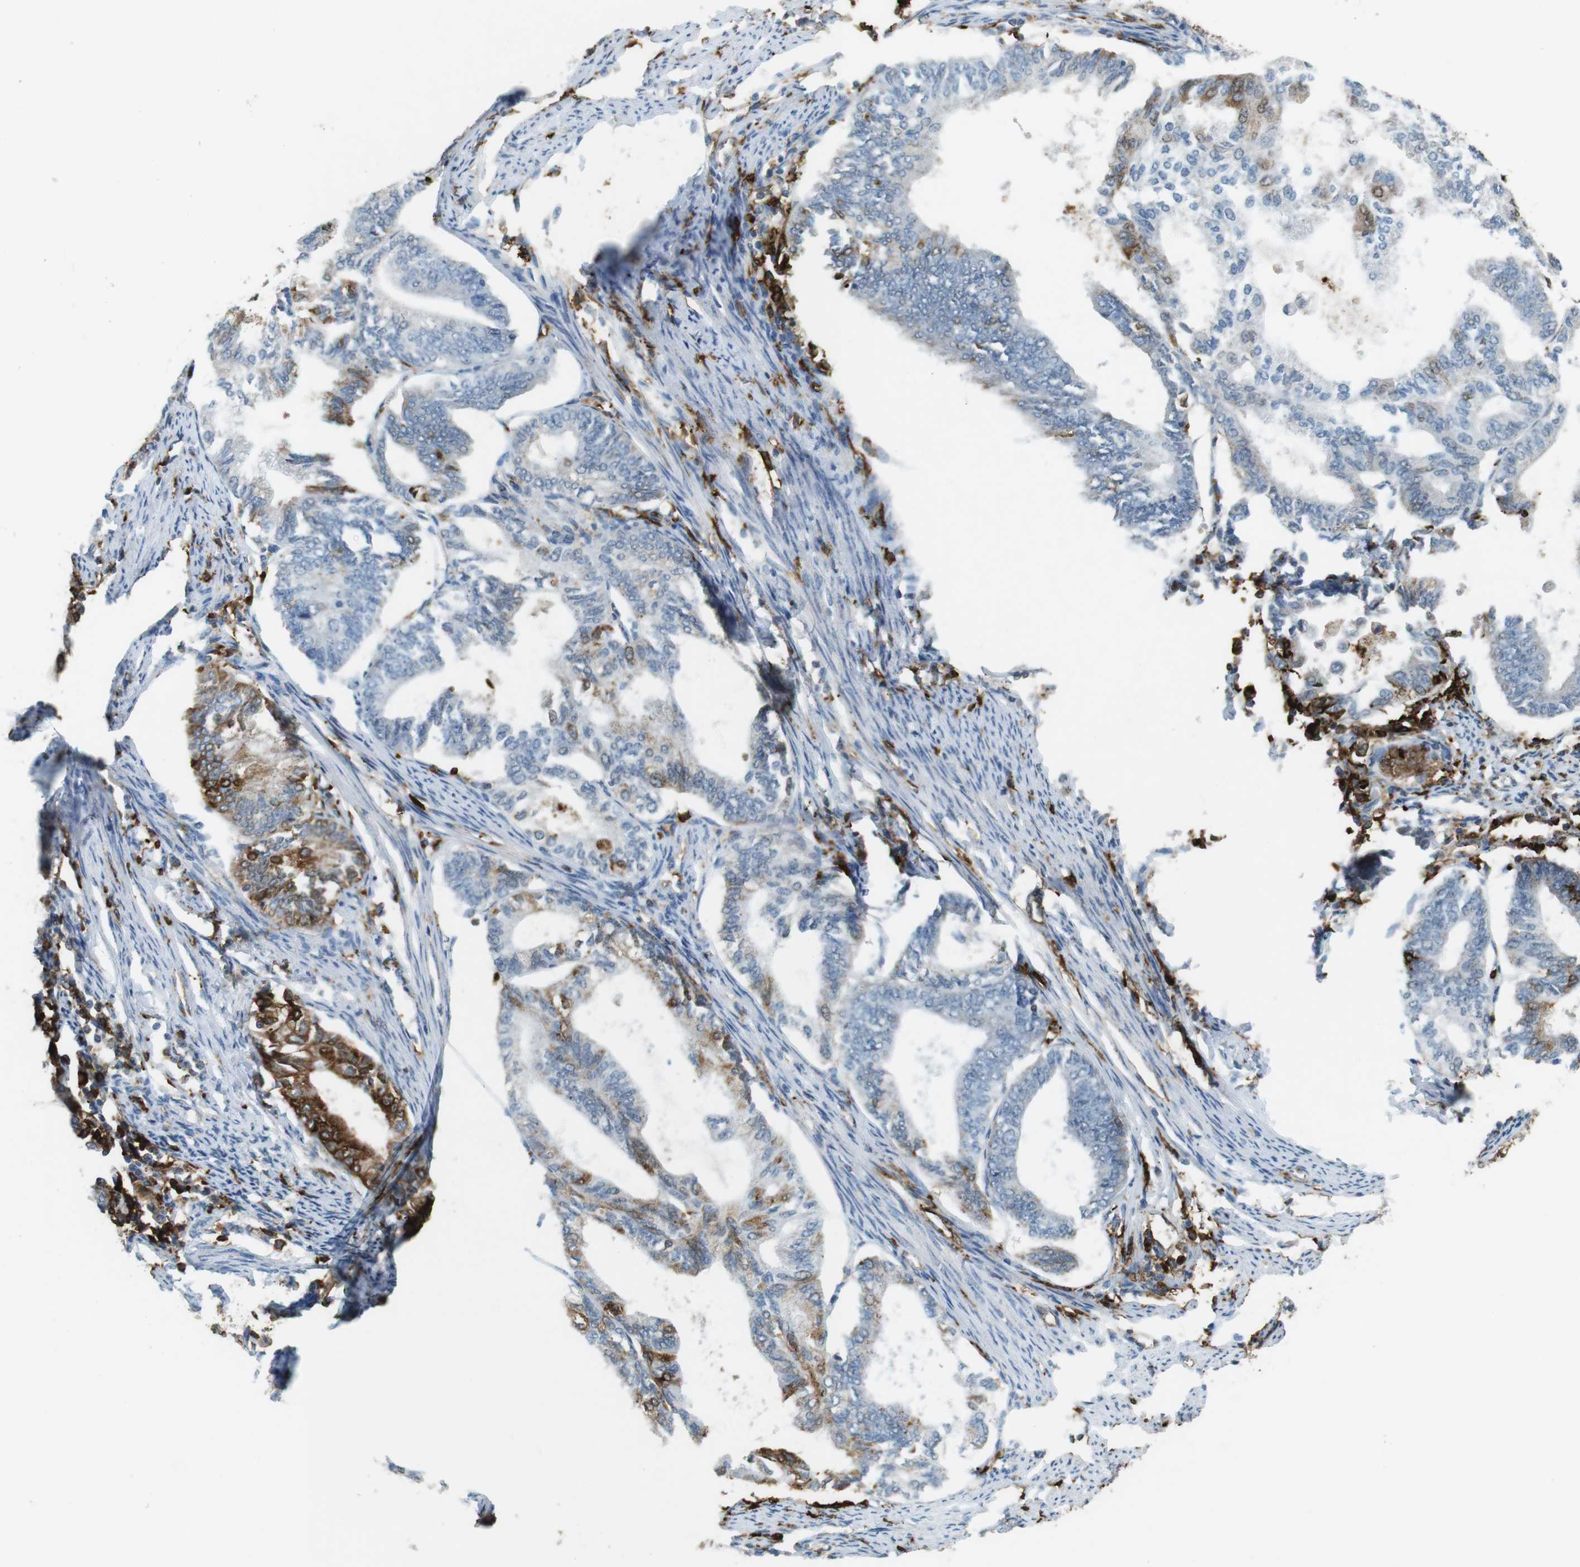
{"staining": {"intensity": "negative", "quantity": "none", "location": "none"}, "tissue": "endometrial cancer", "cell_type": "Tumor cells", "image_type": "cancer", "snomed": [{"axis": "morphology", "description": "Adenocarcinoma, NOS"}, {"axis": "topography", "description": "Endometrium"}], "caption": "The image exhibits no significant positivity in tumor cells of endometrial adenocarcinoma.", "gene": "HLA-DRA", "patient": {"sex": "female", "age": 86}}